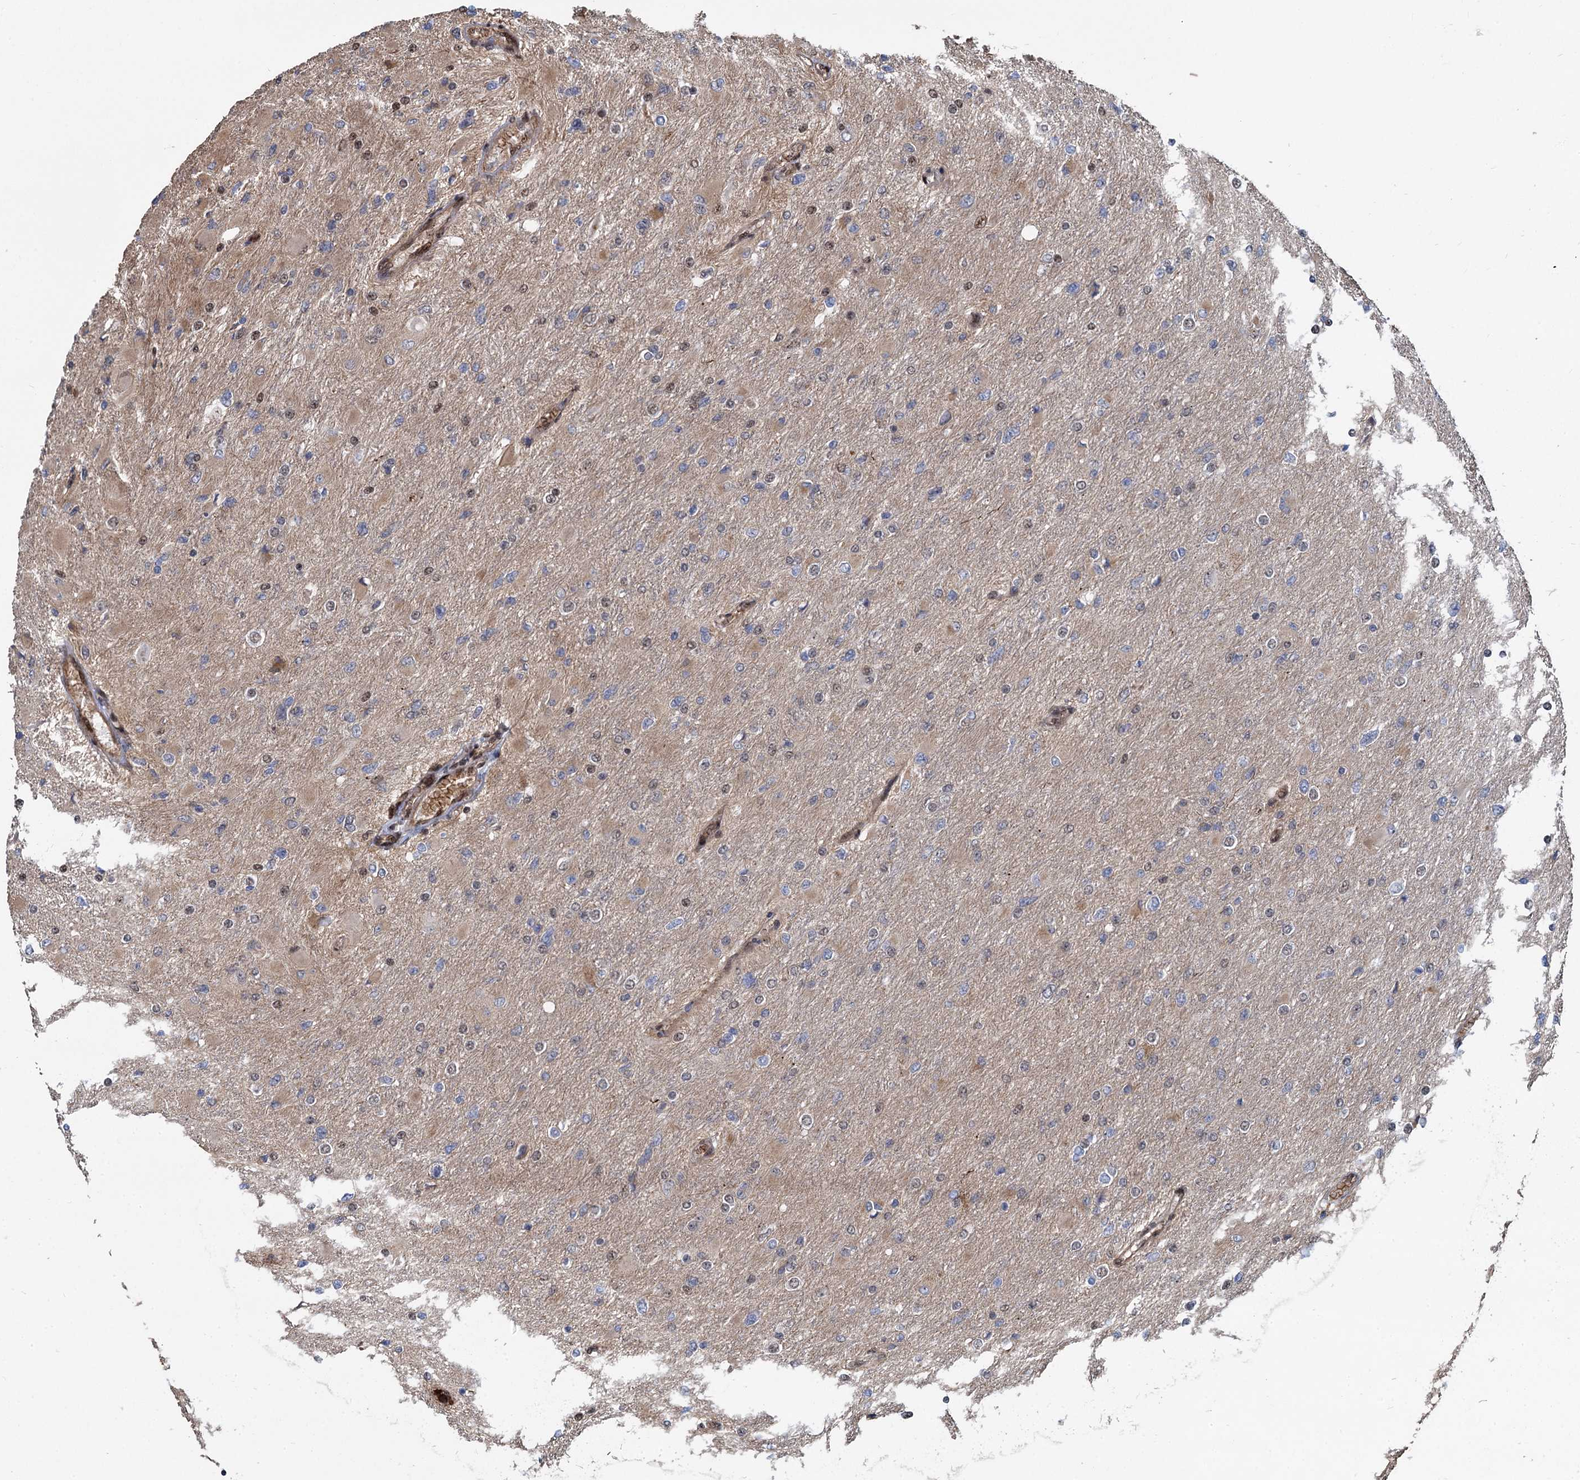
{"staining": {"intensity": "weak", "quantity": "<25%", "location": "cytoplasmic/membranous"}, "tissue": "glioma", "cell_type": "Tumor cells", "image_type": "cancer", "snomed": [{"axis": "morphology", "description": "Glioma, malignant, High grade"}, {"axis": "topography", "description": "Cerebral cortex"}], "caption": "DAB (3,3'-diaminobenzidine) immunohistochemical staining of human high-grade glioma (malignant) reveals no significant staining in tumor cells.", "gene": "ANKRD49", "patient": {"sex": "female", "age": 36}}